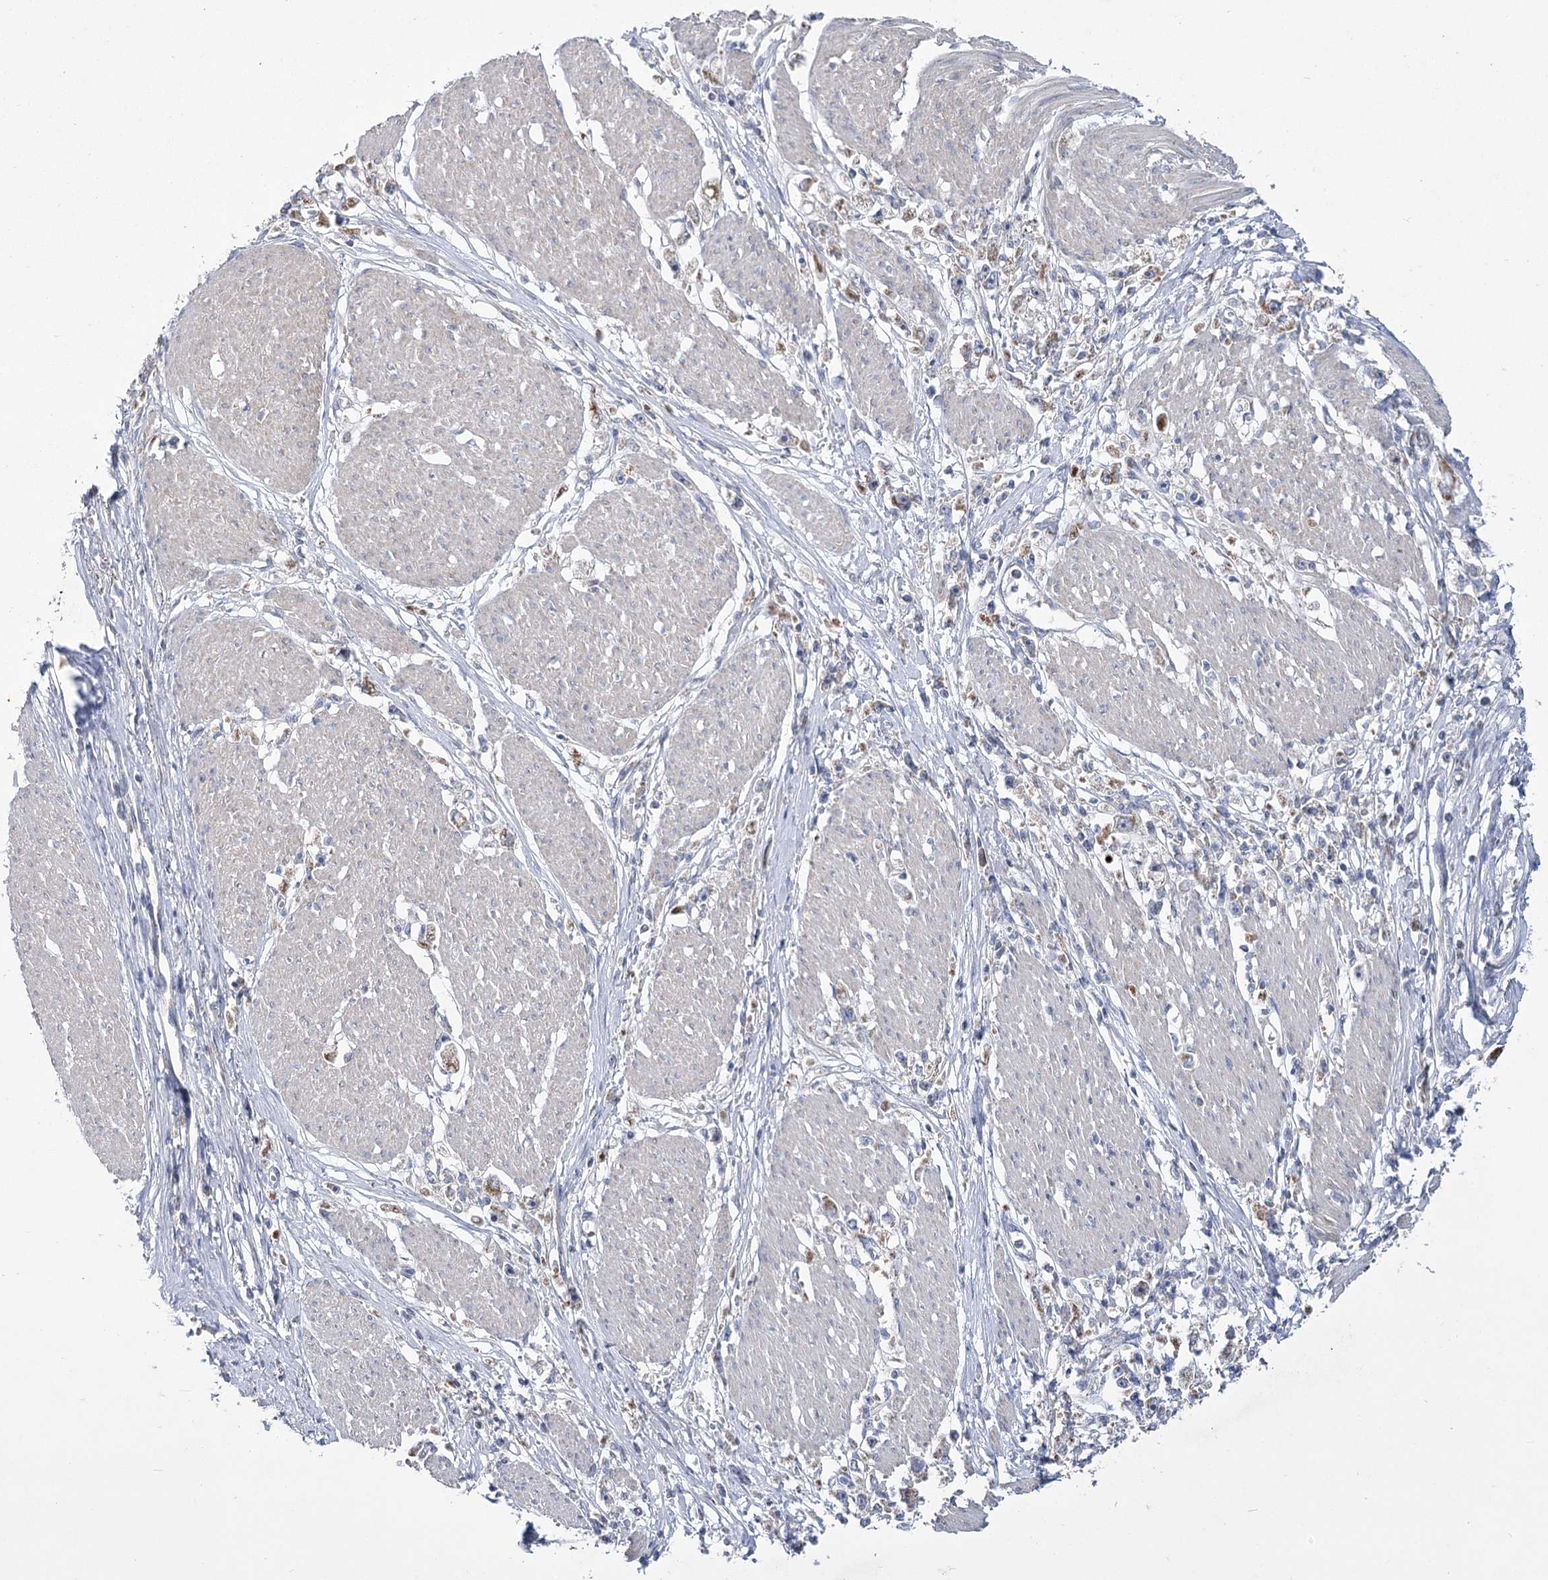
{"staining": {"intensity": "weak", "quantity": "<25%", "location": "cytoplasmic/membranous"}, "tissue": "stomach cancer", "cell_type": "Tumor cells", "image_type": "cancer", "snomed": [{"axis": "morphology", "description": "Adenocarcinoma, NOS"}, {"axis": "topography", "description": "Stomach"}], "caption": "Protein analysis of stomach cancer (adenocarcinoma) reveals no significant positivity in tumor cells. Nuclei are stained in blue.", "gene": "PDHB", "patient": {"sex": "female", "age": 59}}